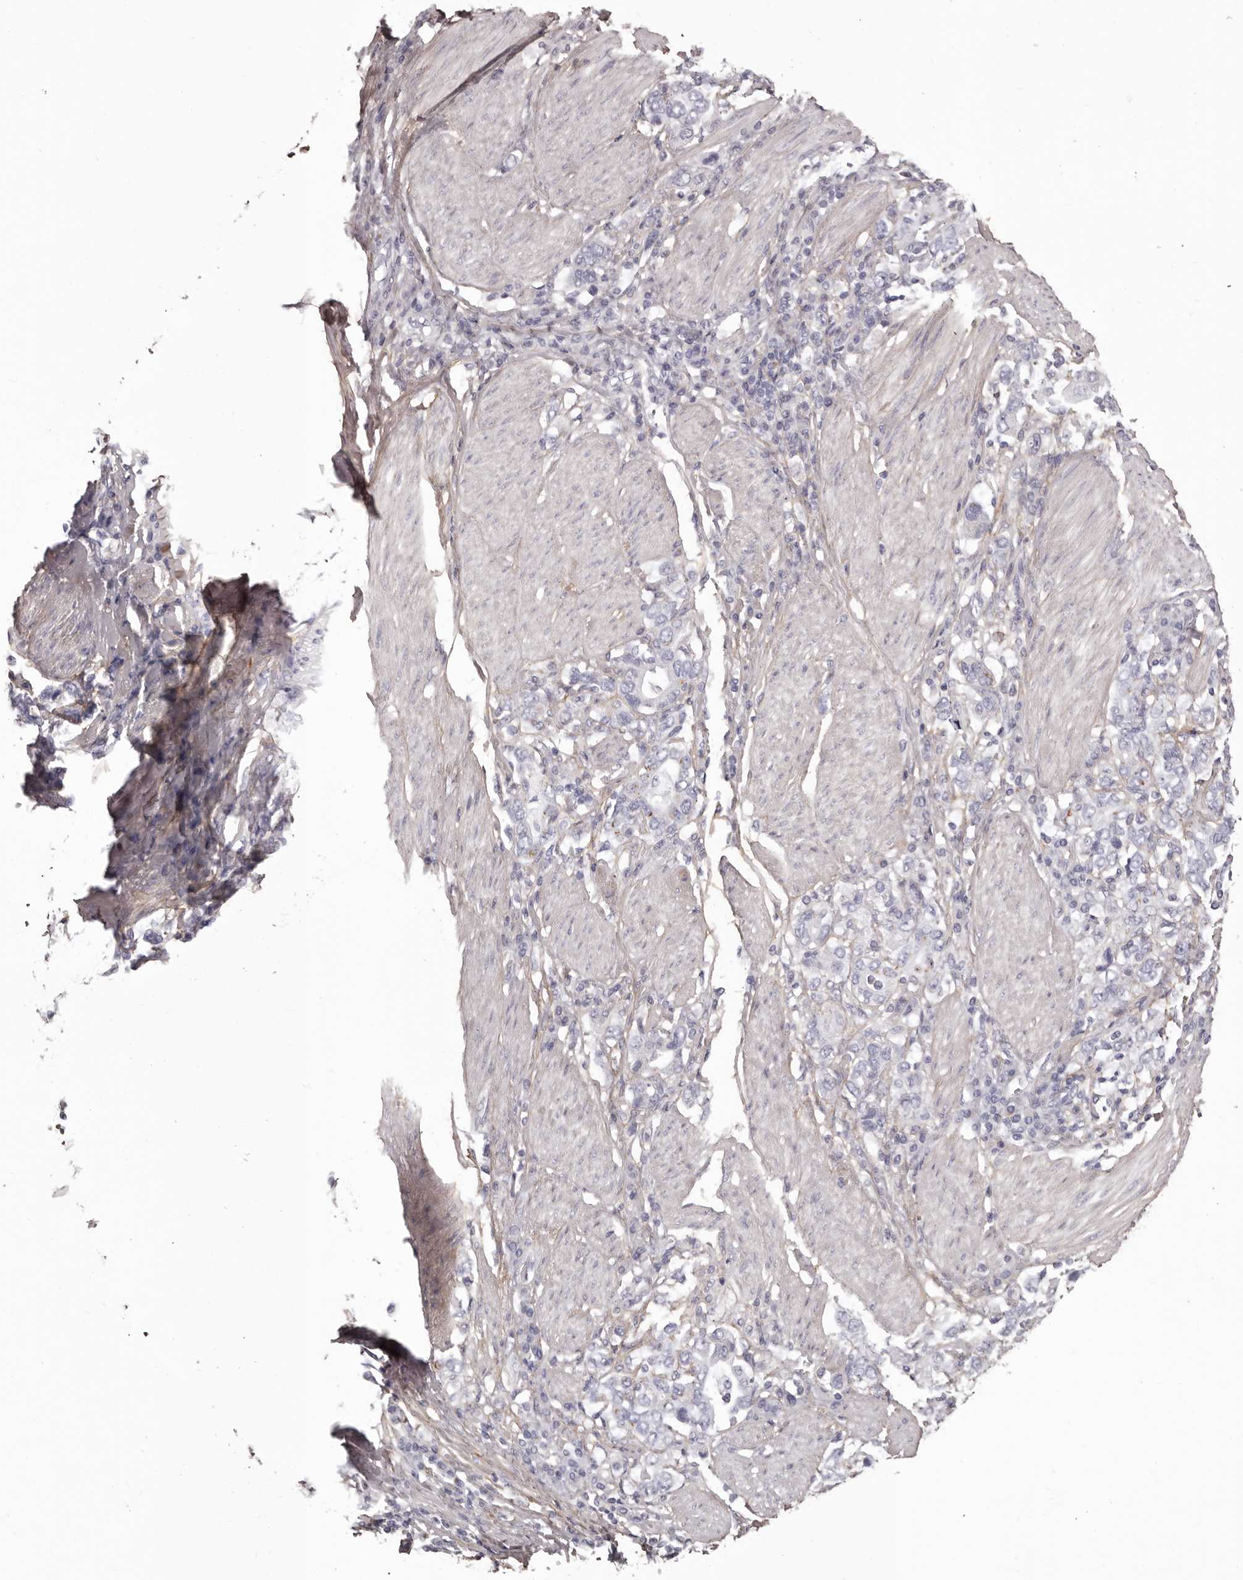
{"staining": {"intensity": "negative", "quantity": "none", "location": "none"}, "tissue": "stomach cancer", "cell_type": "Tumor cells", "image_type": "cancer", "snomed": [{"axis": "morphology", "description": "Adenocarcinoma, NOS"}, {"axis": "topography", "description": "Stomach, upper"}], "caption": "DAB immunohistochemical staining of human stomach adenocarcinoma displays no significant staining in tumor cells. (DAB IHC visualized using brightfield microscopy, high magnification).", "gene": "COL6A1", "patient": {"sex": "male", "age": 62}}